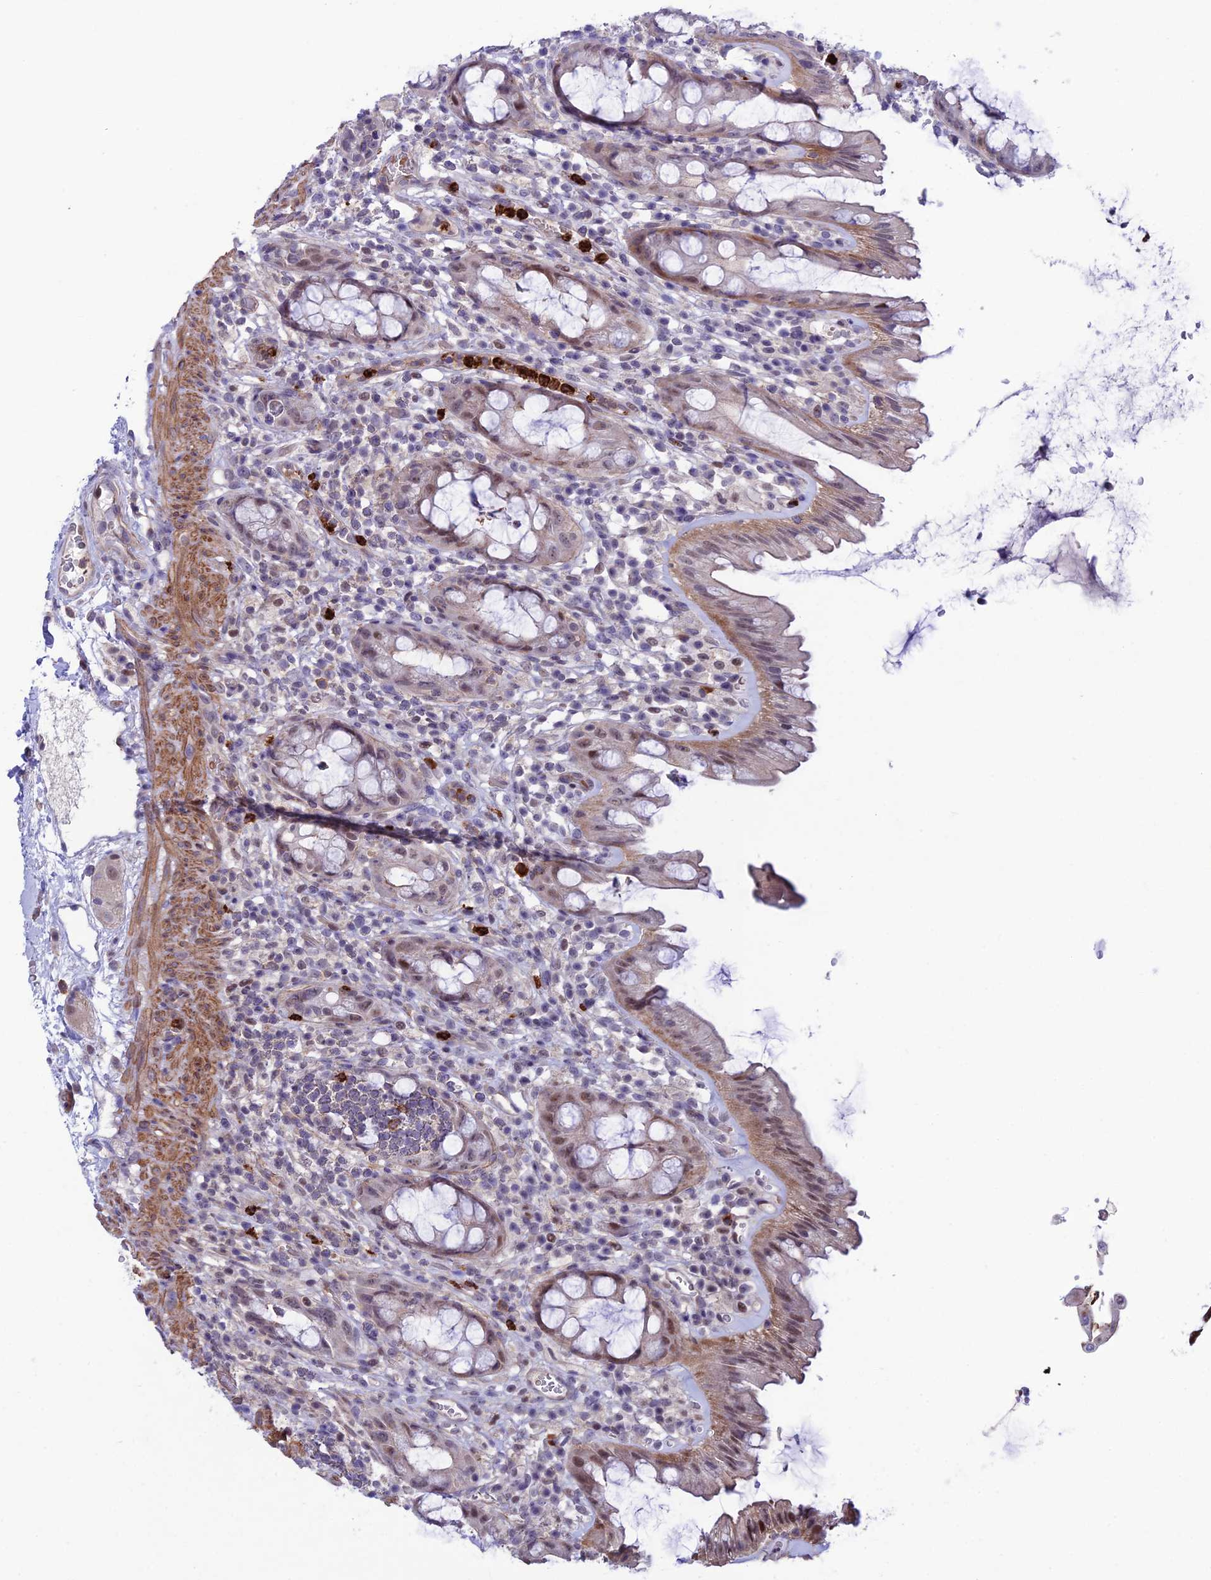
{"staining": {"intensity": "moderate", "quantity": "<25%", "location": "cytoplasmic/membranous,nuclear"}, "tissue": "rectum", "cell_type": "Glandular cells", "image_type": "normal", "snomed": [{"axis": "morphology", "description": "Normal tissue, NOS"}, {"axis": "topography", "description": "Rectum"}], "caption": "Immunohistochemistry histopathology image of normal rectum: rectum stained using IHC reveals low levels of moderate protein expression localized specifically in the cytoplasmic/membranous,nuclear of glandular cells, appearing as a cytoplasmic/membranous,nuclear brown color.", "gene": "COL6A6", "patient": {"sex": "female", "age": 57}}